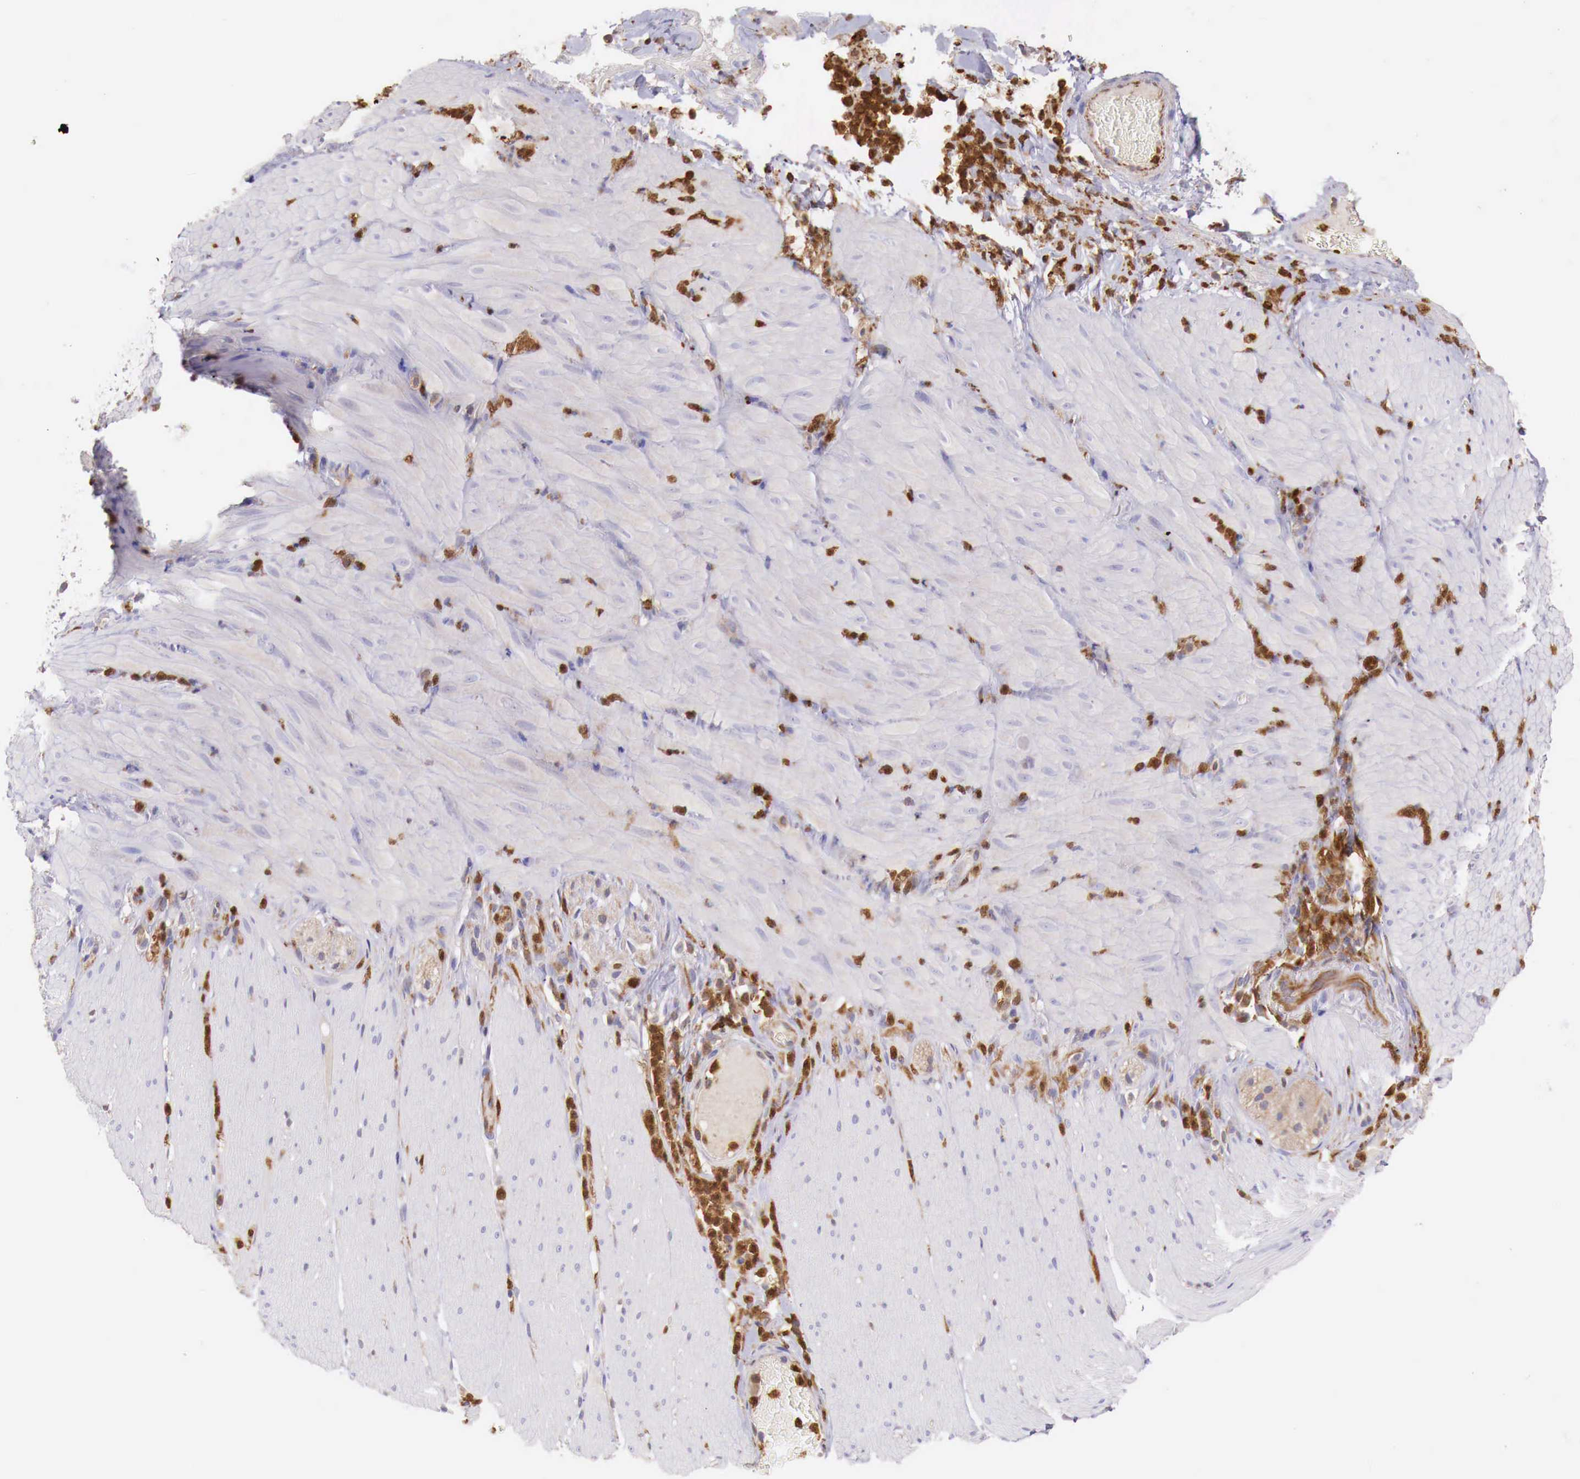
{"staining": {"intensity": "negative", "quantity": "none", "location": "none"}, "tissue": "smooth muscle", "cell_type": "Smooth muscle cells", "image_type": "normal", "snomed": [{"axis": "morphology", "description": "Normal tissue, NOS"}, {"axis": "topography", "description": "Duodenum"}], "caption": "Immunohistochemistry (IHC) of unremarkable smooth muscle displays no positivity in smooth muscle cells.", "gene": "GAB2", "patient": {"sex": "male", "age": 63}}